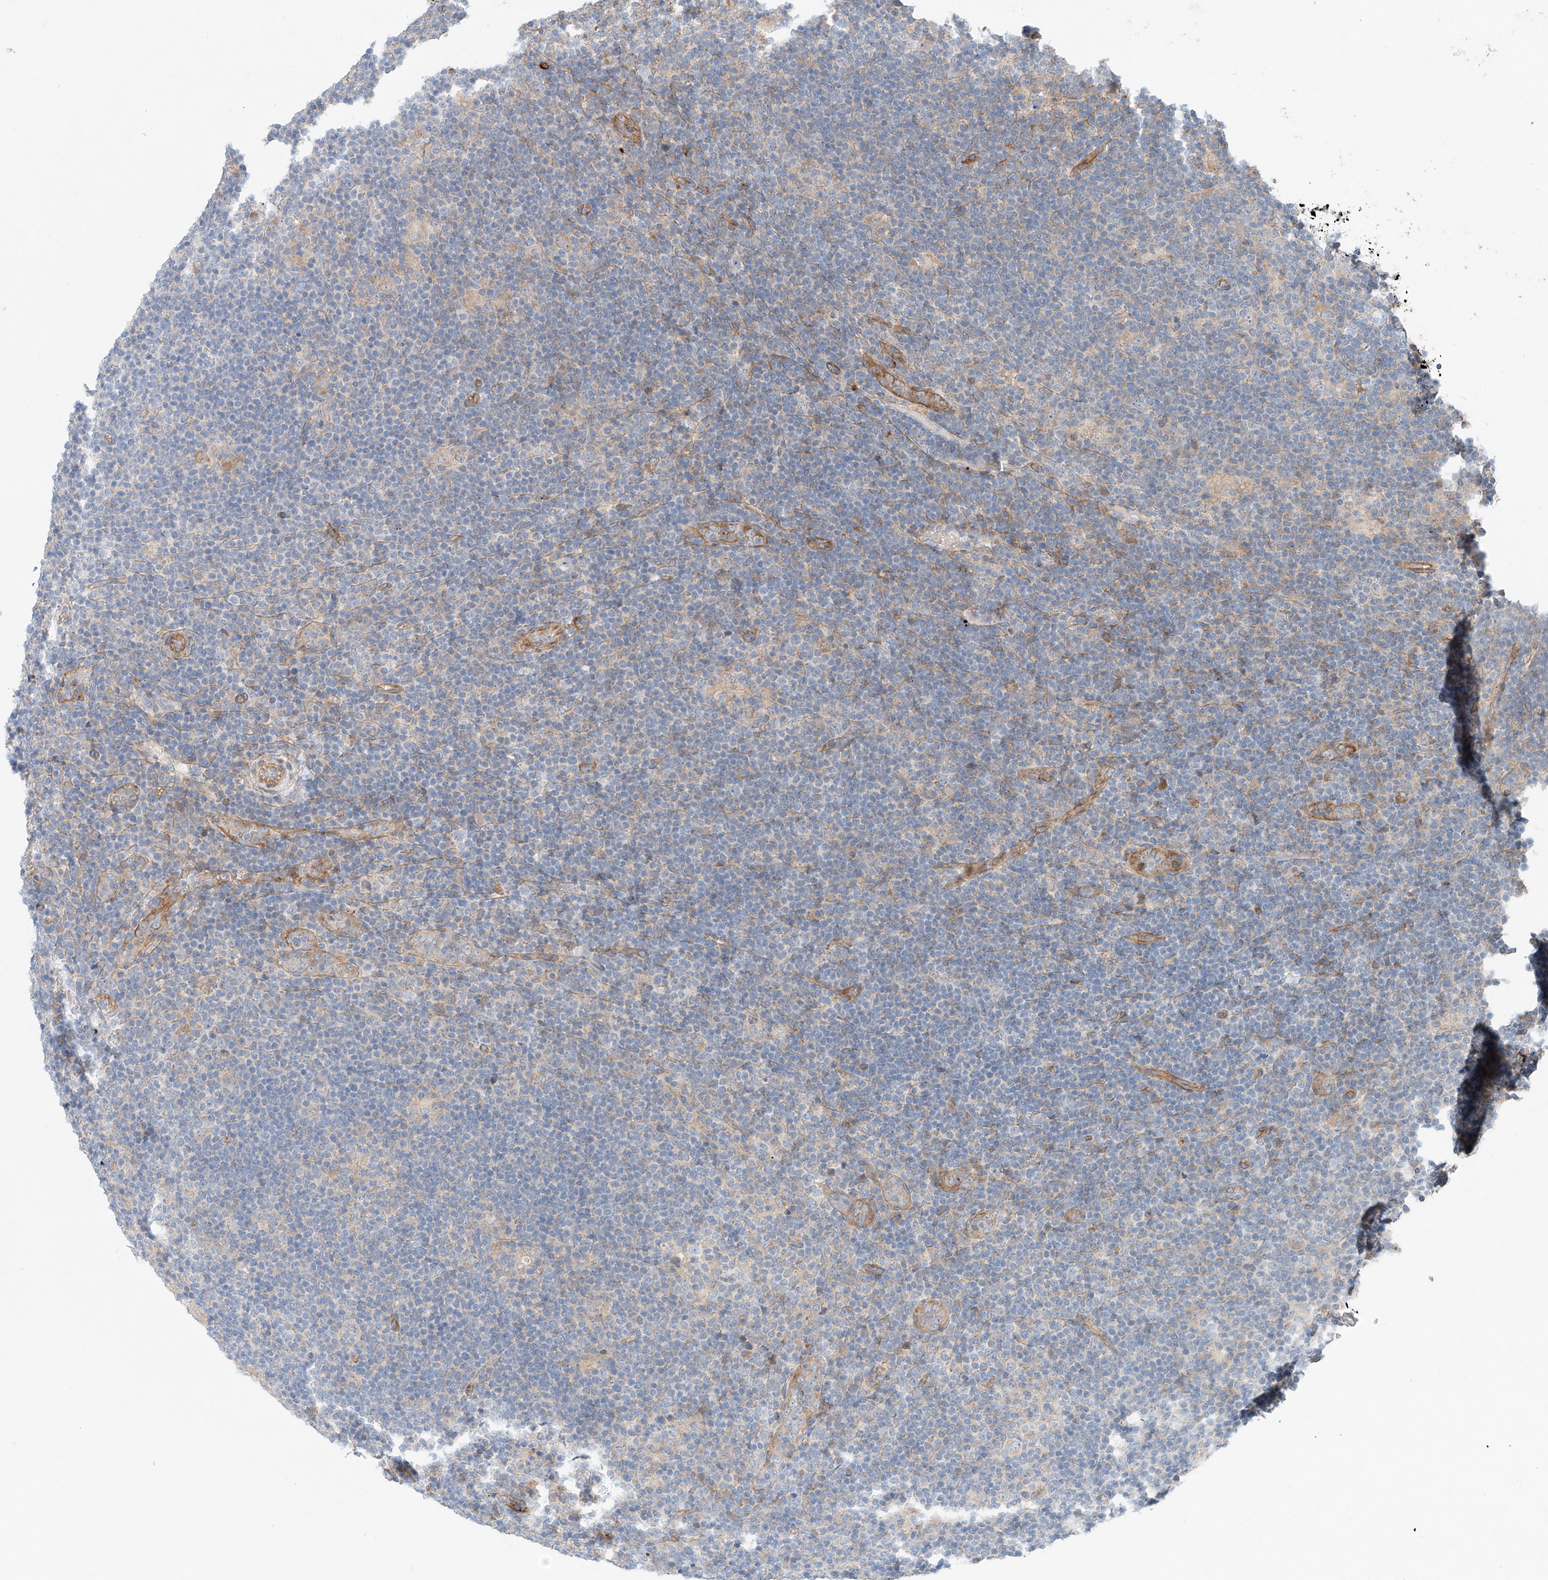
{"staining": {"intensity": "negative", "quantity": "none", "location": "none"}, "tissue": "lymphoma", "cell_type": "Tumor cells", "image_type": "cancer", "snomed": [{"axis": "morphology", "description": "Hodgkin's disease, NOS"}, {"axis": "topography", "description": "Lymph node"}], "caption": "Human lymphoma stained for a protein using immunohistochemistry reveals no staining in tumor cells.", "gene": "MINDY4", "patient": {"sex": "female", "age": 57}}